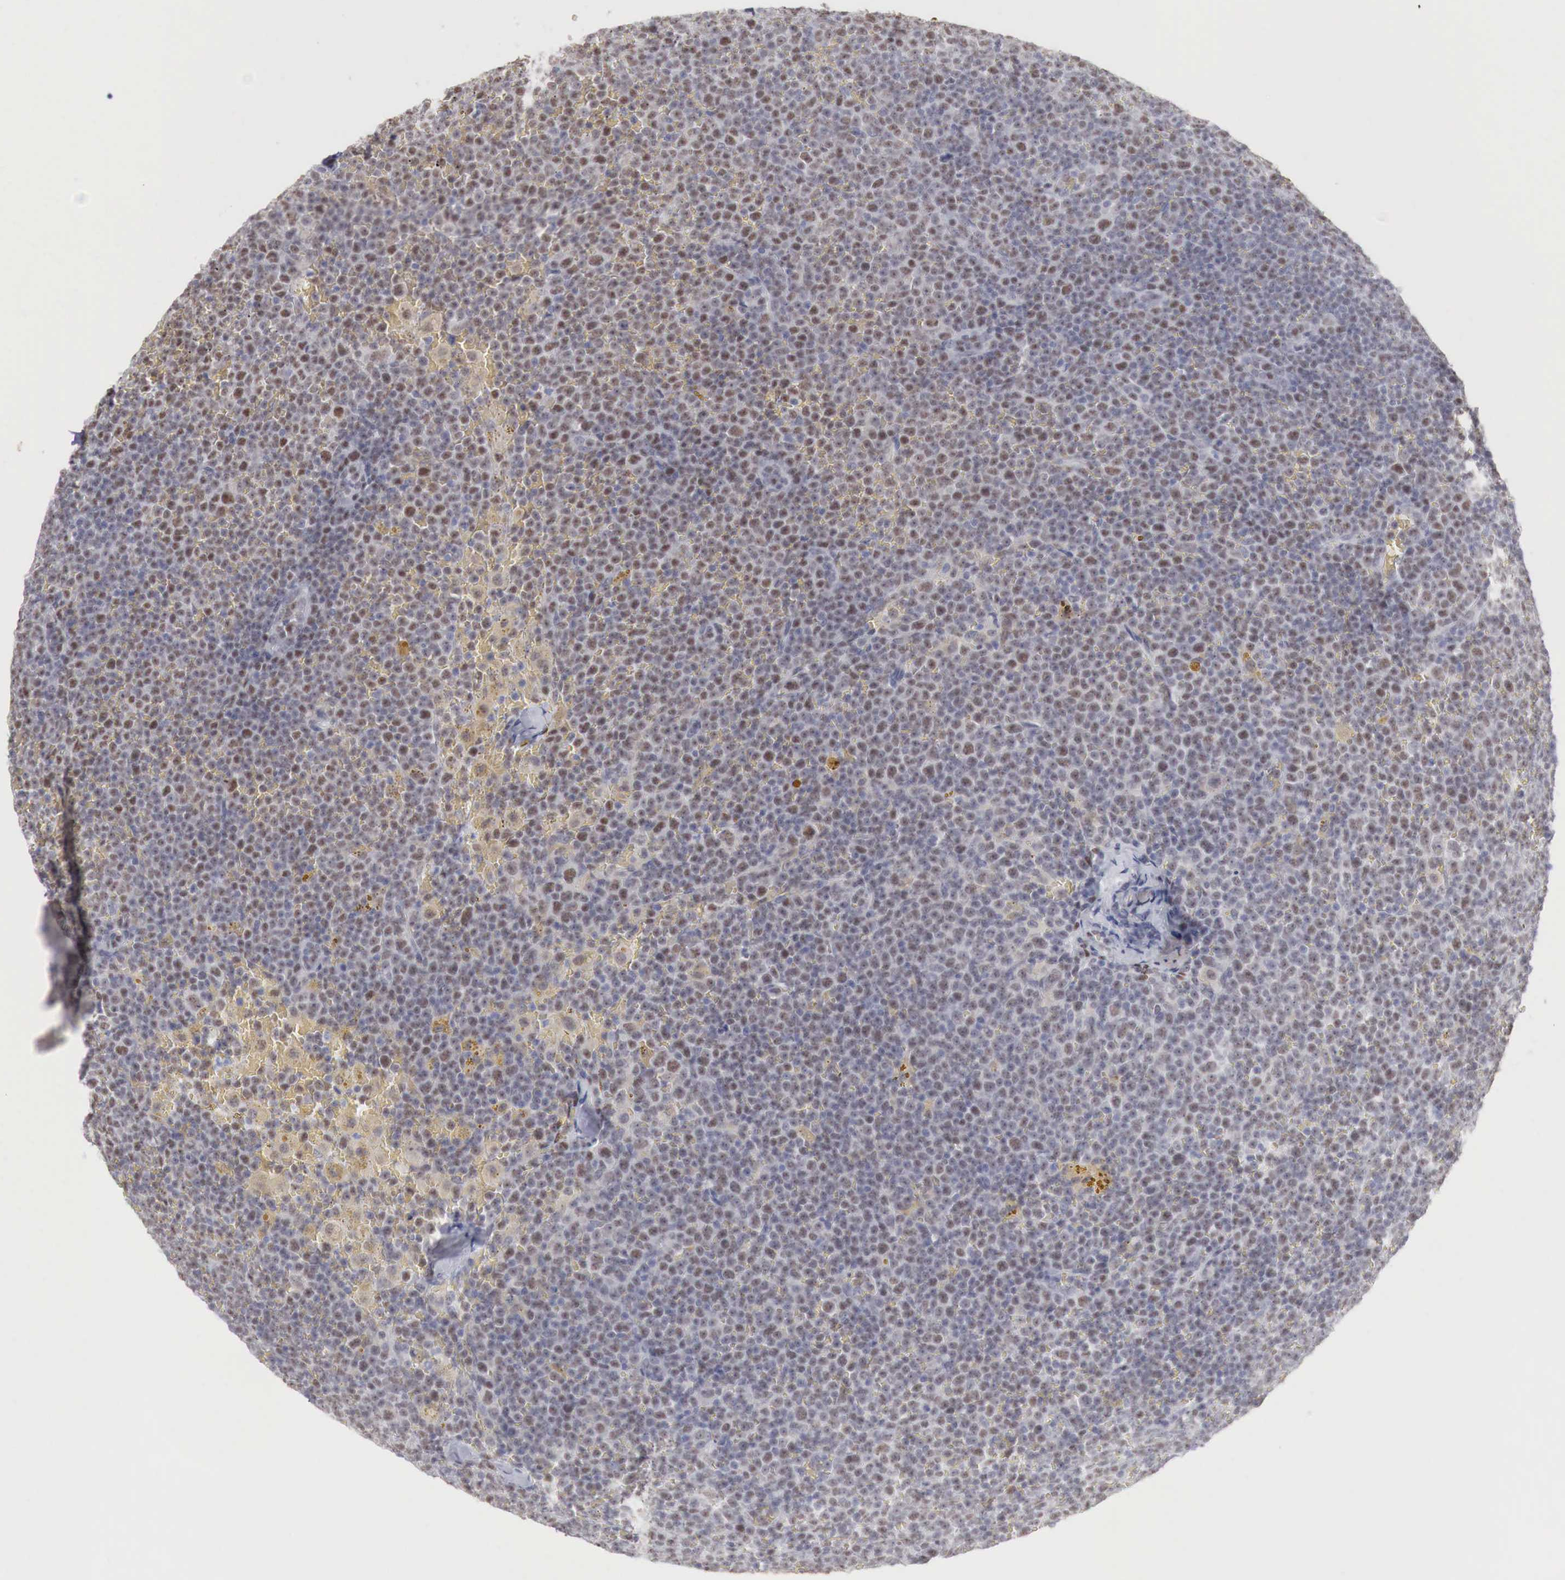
{"staining": {"intensity": "moderate", "quantity": "25%-75%", "location": "nuclear"}, "tissue": "lymphoma", "cell_type": "Tumor cells", "image_type": "cancer", "snomed": [{"axis": "morphology", "description": "Malignant lymphoma, non-Hodgkin's type, Low grade"}, {"axis": "topography", "description": "Lymph node"}], "caption": "The histopathology image reveals a brown stain indicating the presence of a protein in the nuclear of tumor cells in lymphoma.", "gene": "FOXP2", "patient": {"sex": "male", "age": 50}}